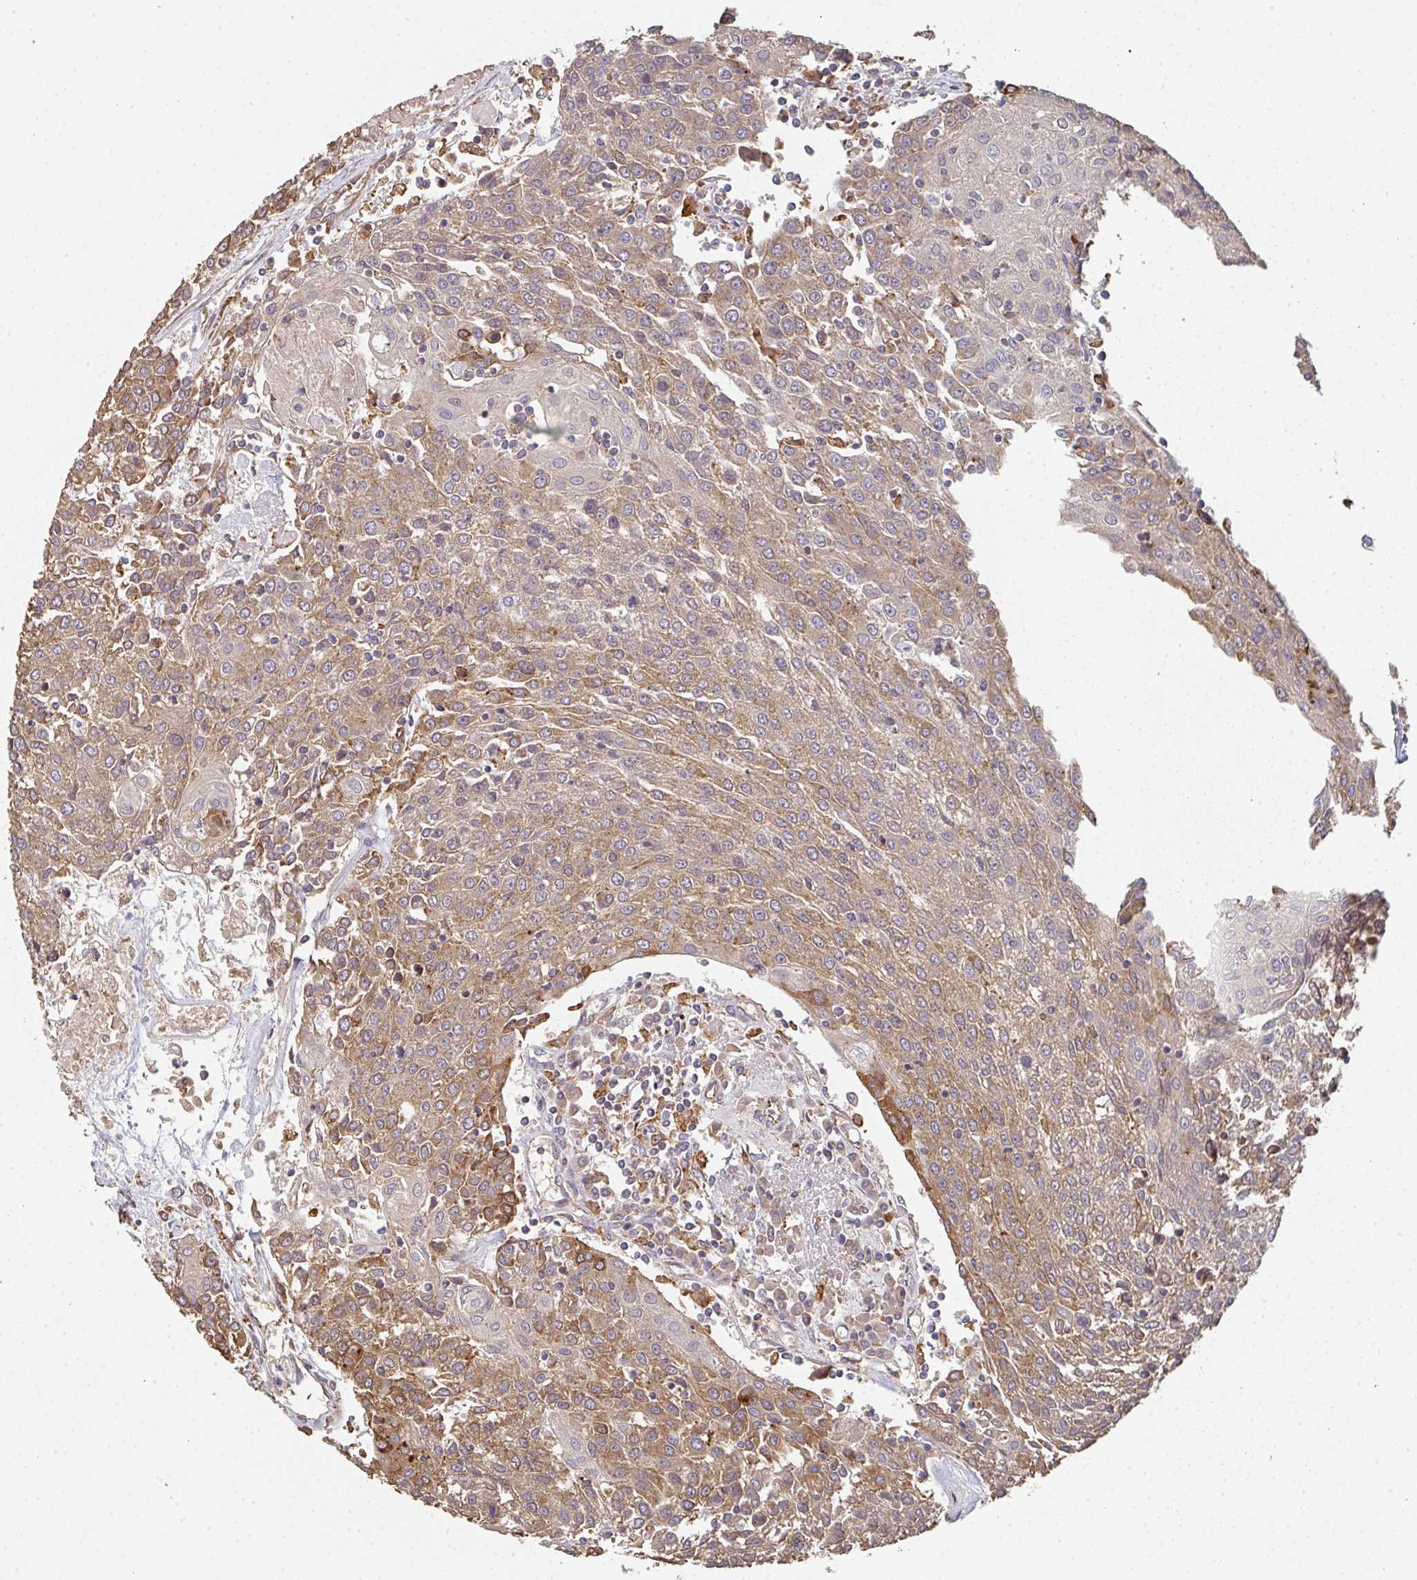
{"staining": {"intensity": "moderate", "quantity": ">75%", "location": "cytoplasmic/membranous"}, "tissue": "urothelial cancer", "cell_type": "Tumor cells", "image_type": "cancer", "snomed": [{"axis": "morphology", "description": "Urothelial carcinoma, High grade"}, {"axis": "topography", "description": "Urinary bladder"}], "caption": "Immunohistochemistry staining of urothelial carcinoma (high-grade), which reveals medium levels of moderate cytoplasmic/membranous staining in approximately >75% of tumor cells indicating moderate cytoplasmic/membranous protein positivity. The staining was performed using DAB (3,3'-diaminobenzidine) (brown) for protein detection and nuclei were counterstained in hematoxylin (blue).", "gene": "POLG", "patient": {"sex": "female", "age": 85}}